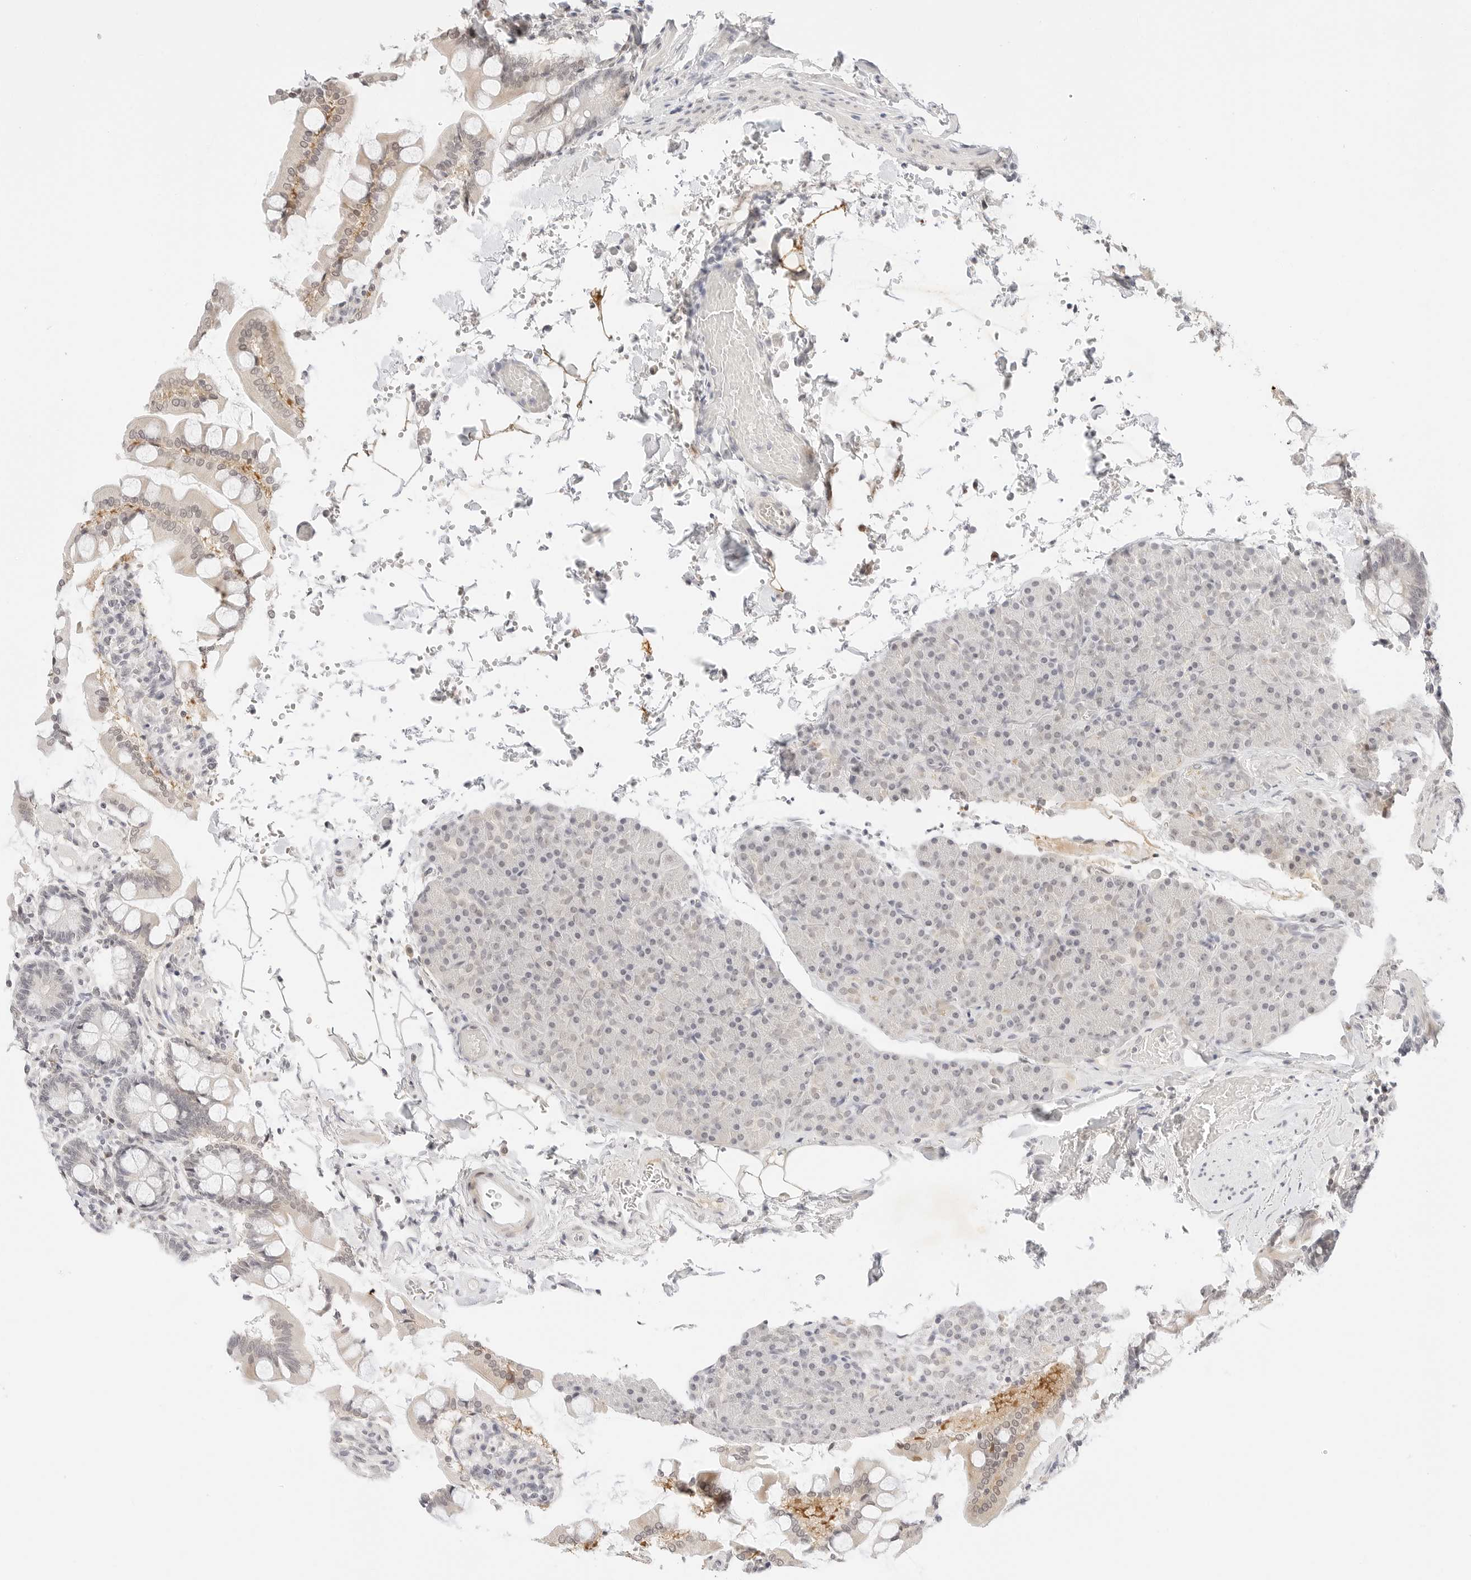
{"staining": {"intensity": "moderate", "quantity": "<25%", "location": "cytoplasmic/membranous"}, "tissue": "pancreas", "cell_type": "Exocrine glandular cells", "image_type": "normal", "snomed": [{"axis": "morphology", "description": "Normal tissue, NOS"}, {"axis": "topography", "description": "Pancreas"}], "caption": "Benign pancreas reveals moderate cytoplasmic/membranous expression in about <25% of exocrine glandular cells, visualized by immunohistochemistry.", "gene": "XKR4", "patient": {"sex": "female", "age": 43}}